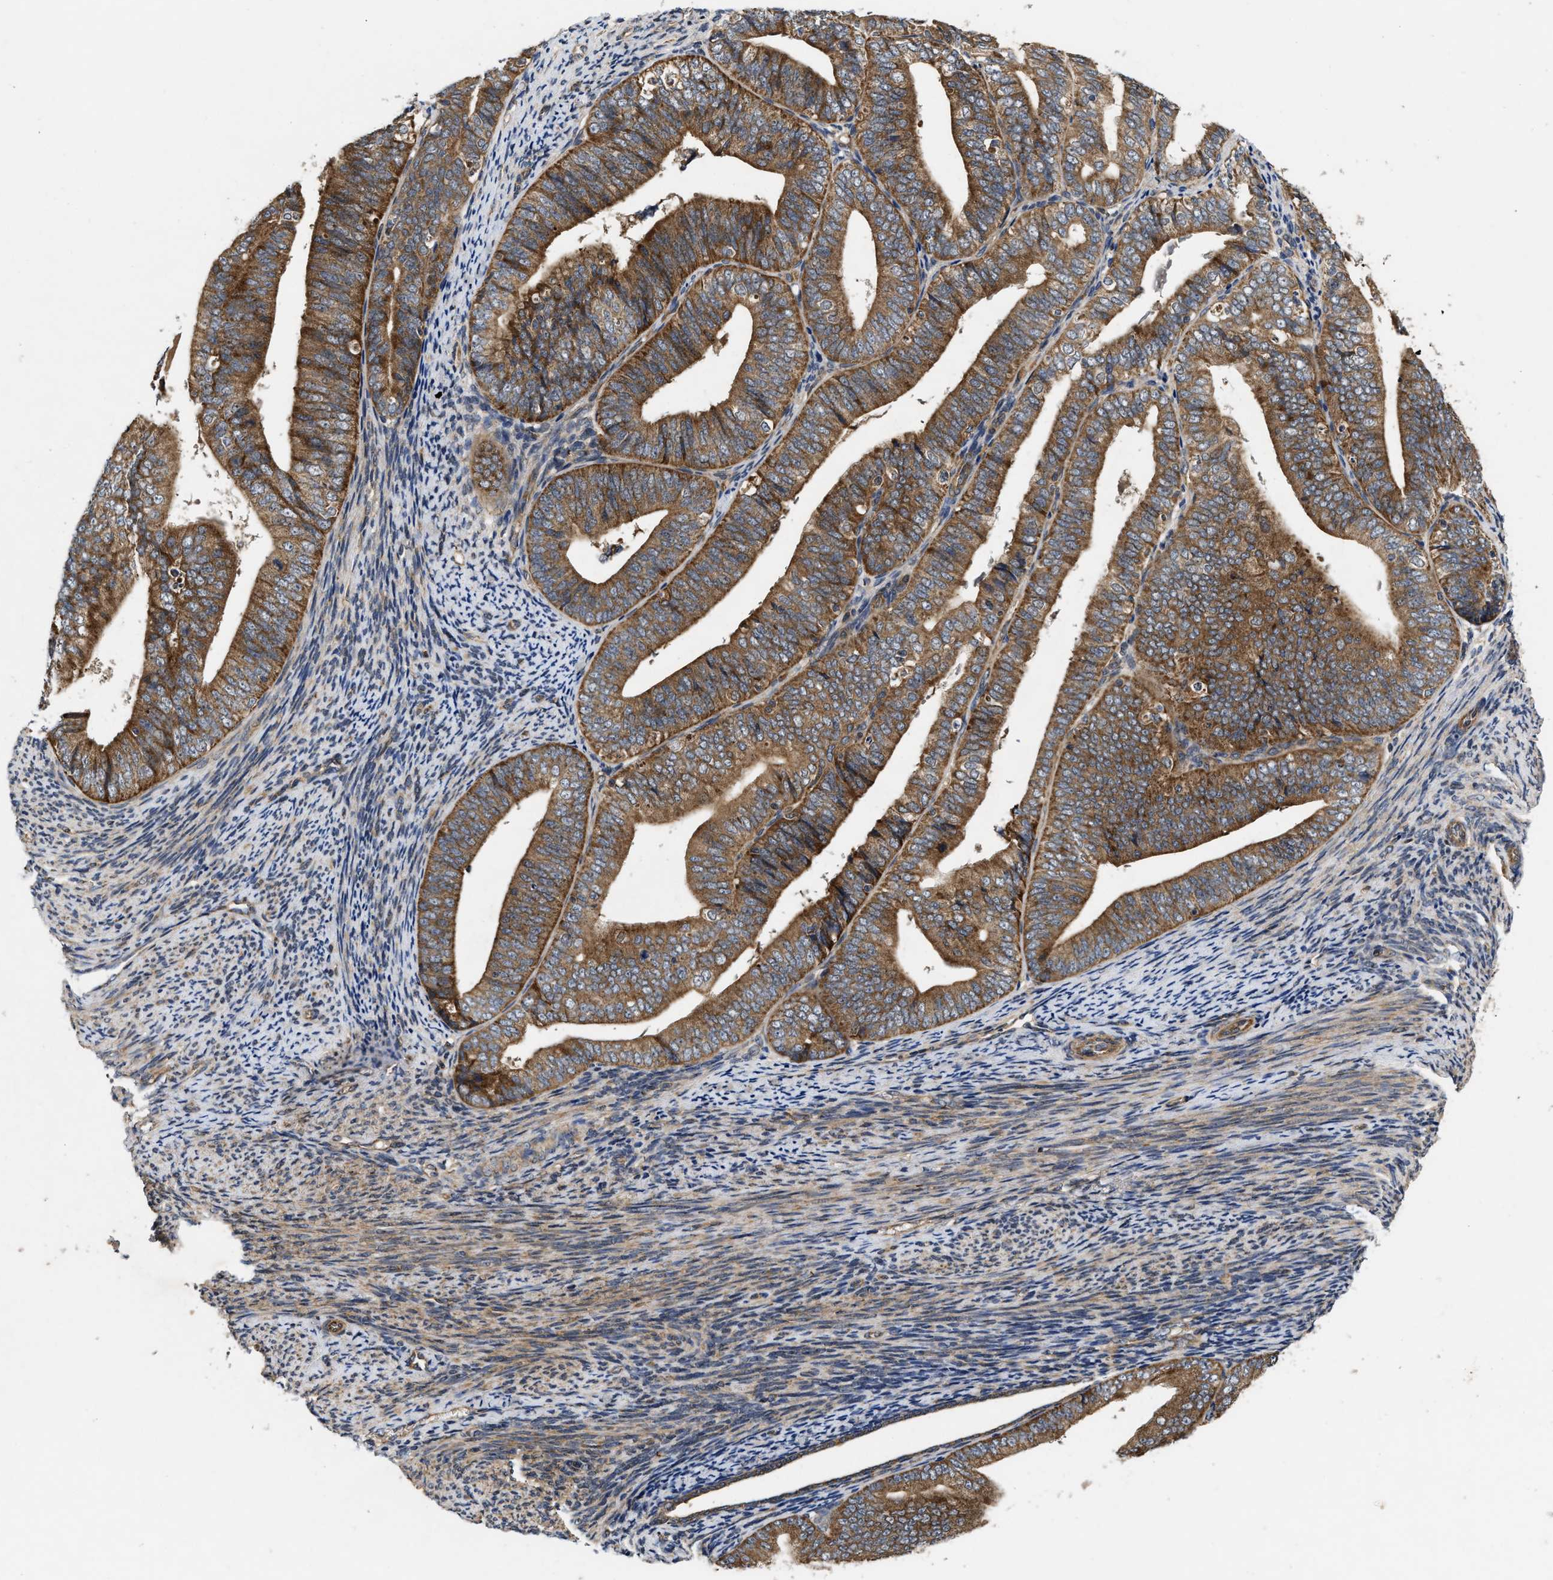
{"staining": {"intensity": "strong", "quantity": ">75%", "location": "cytoplasmic/membranous"}, "tissue": "endometrial cancer", "cell_type": "Tumor cells", "image_type": "cancer", "snomed": [{"axis": "morphology", "description": "Adenocarcinoma, NOS"}, {"axis": "topography", "description": "Endometrium"}], "caption": "Immunohistochemistry micrograph of endometrial cancer (adenocarcinoma) stained for a protein (brown), which shows high levels of strong cytoplasmic/membranous positivity in approximately >75% of tumor cells.", "gene": "EFNA4", "patient": {"sex": "female", "age": 63}}